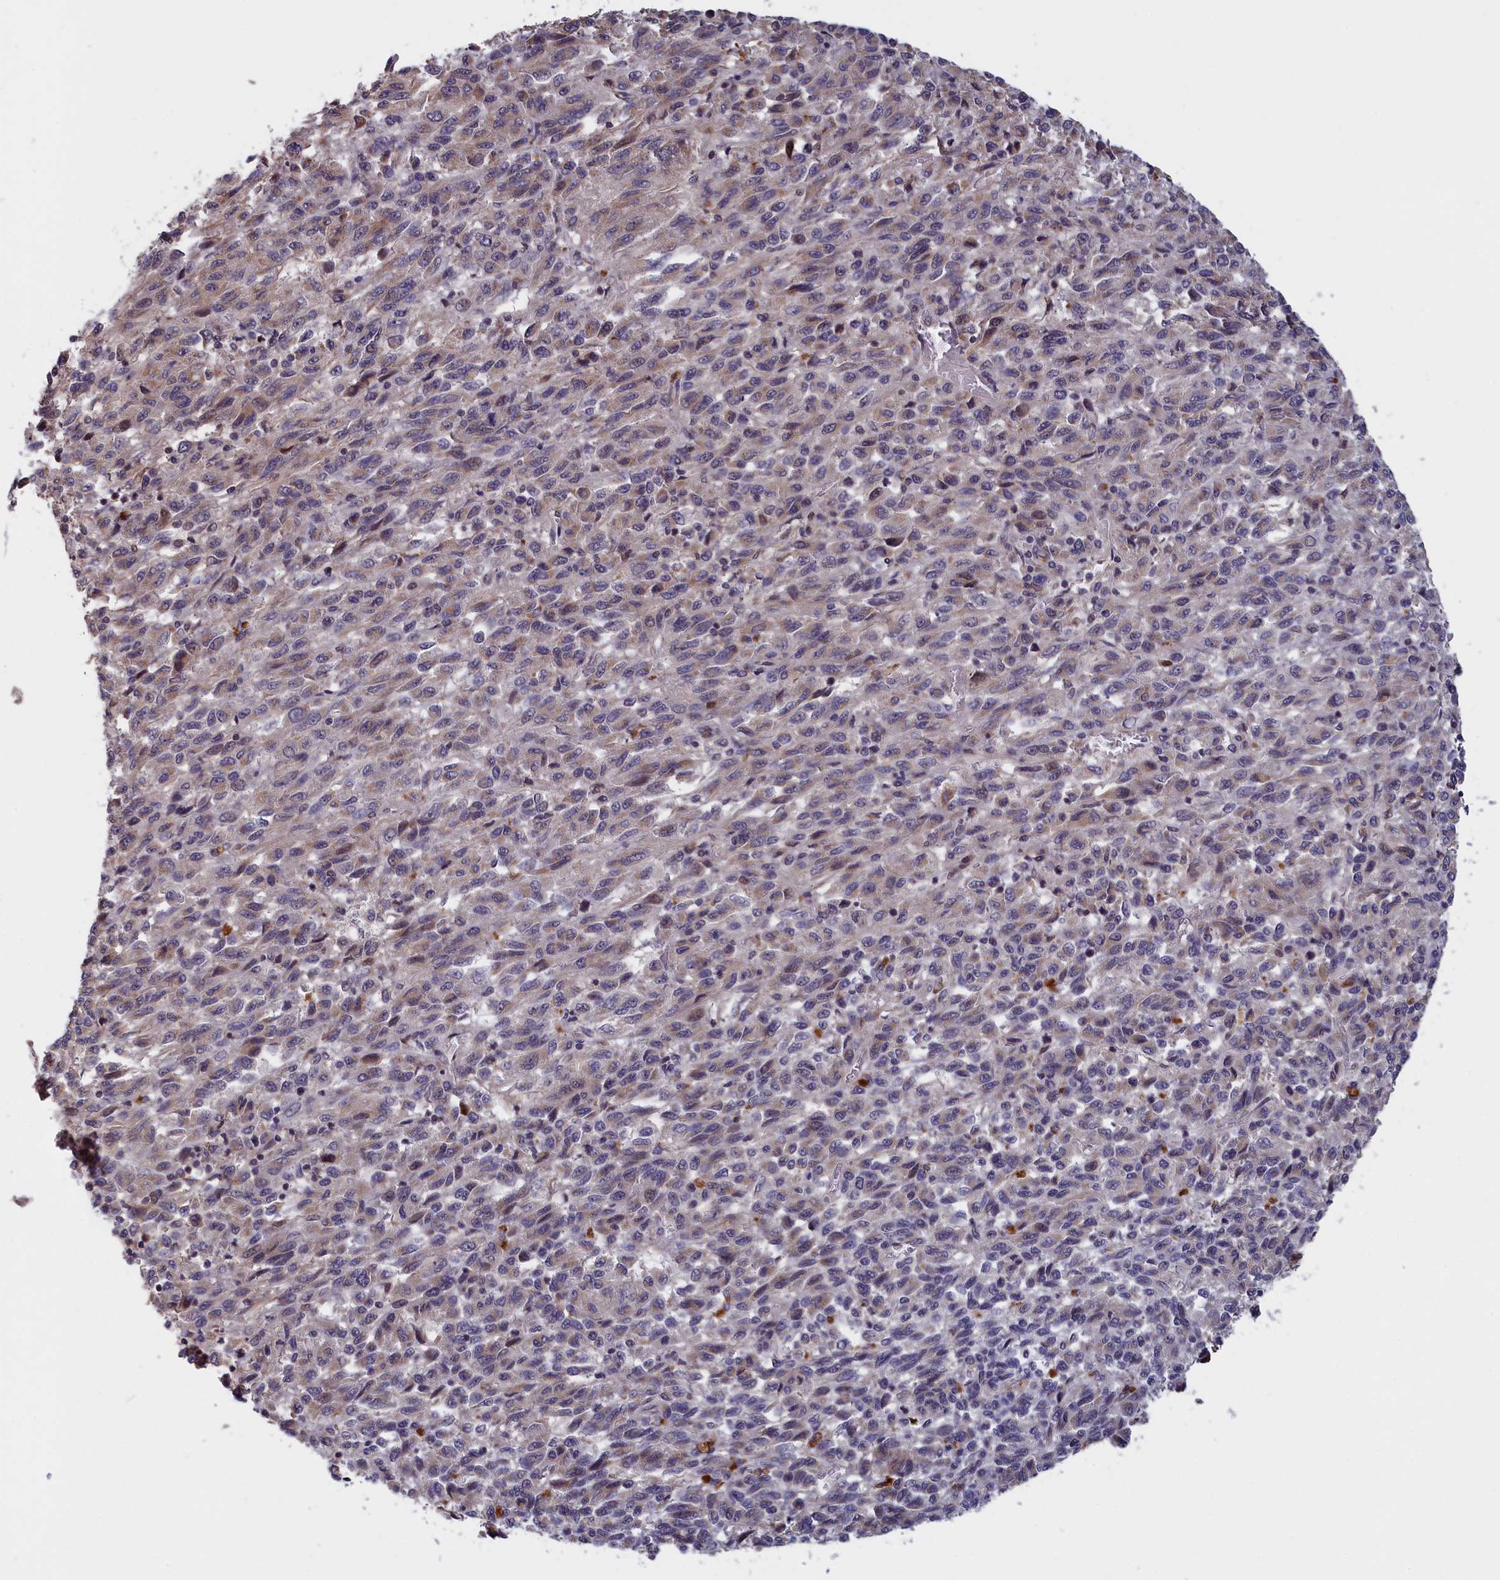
{"staining": {"intensity": "moderate", "quantity": "25%-75%", "location": "cytoplasmic/membranous"}, "tissue": "melanoma", "cell_type": "Tumor cells", "image_type": "cancer", "snomed": [{"axis": "morphology", "description": "Malignant melanoma, Metastatic site"}, {"axis": "topography", "description": "Lung"}], "caption": "The immunohistochemical stain highlights moderate cytoplasmic/membranous positivity in tumor cells of melanoma tissue.", "gene": "EPB41L4B", "patient": {"sex": "male", "age": 64}}